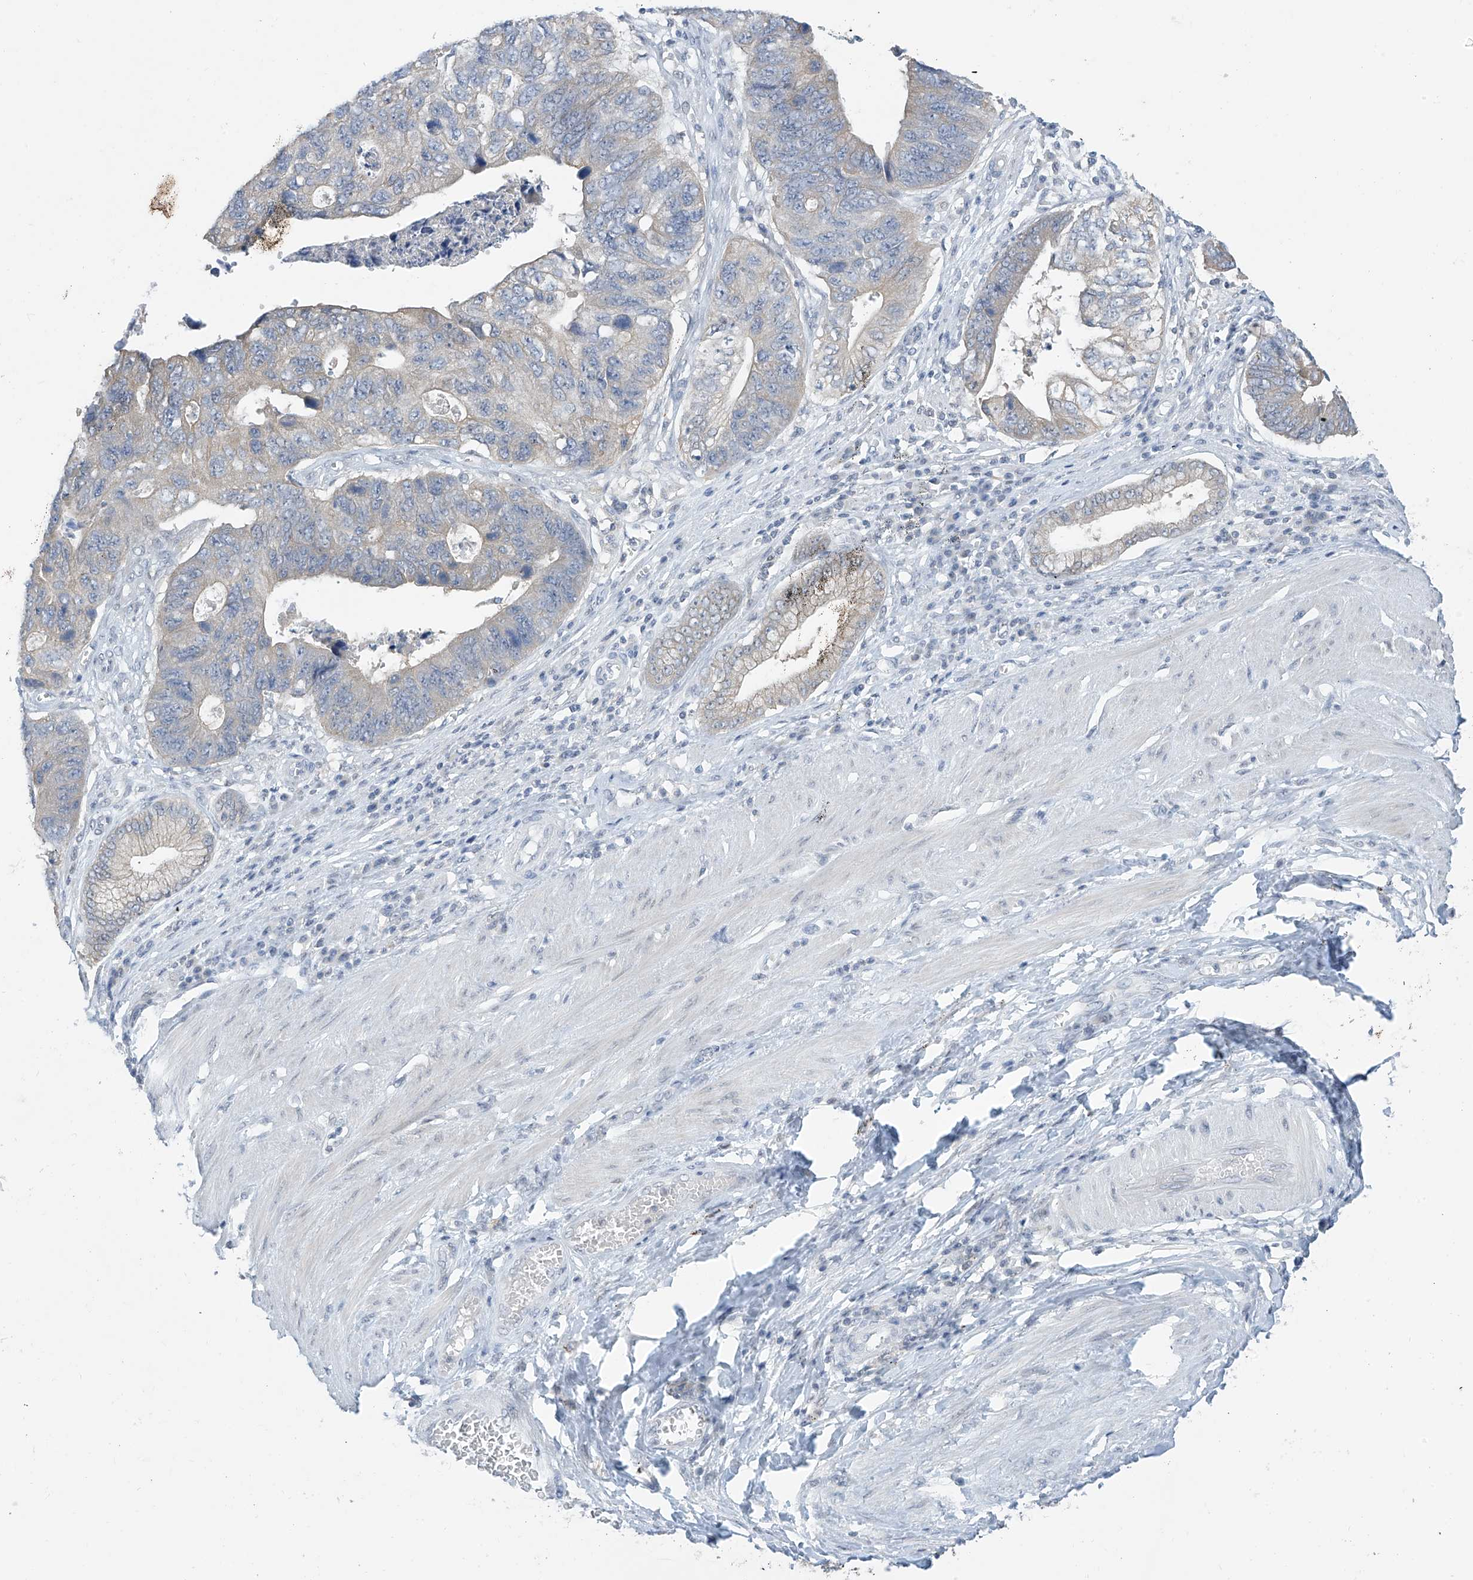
{"staining": {"intensity": "weak", "quantity": "<25%", "location": "cytoplasmic/membranous"}, "tissue": "stomach cancer", "cell_type": "Tumor cells", "image_type": "cancer", "snomed": [{"axis": "morphology", "description": "Adenocarcinoma, NOS"}, {"axis": "topography", "description": "Stomach"}], "caption": "Human stomach adenocarcinoma stained for a protein using IHC demonstrates no positivity in tumor cells.", "gene": "APLF", "patient": {"sex": "male", "age": 59}}